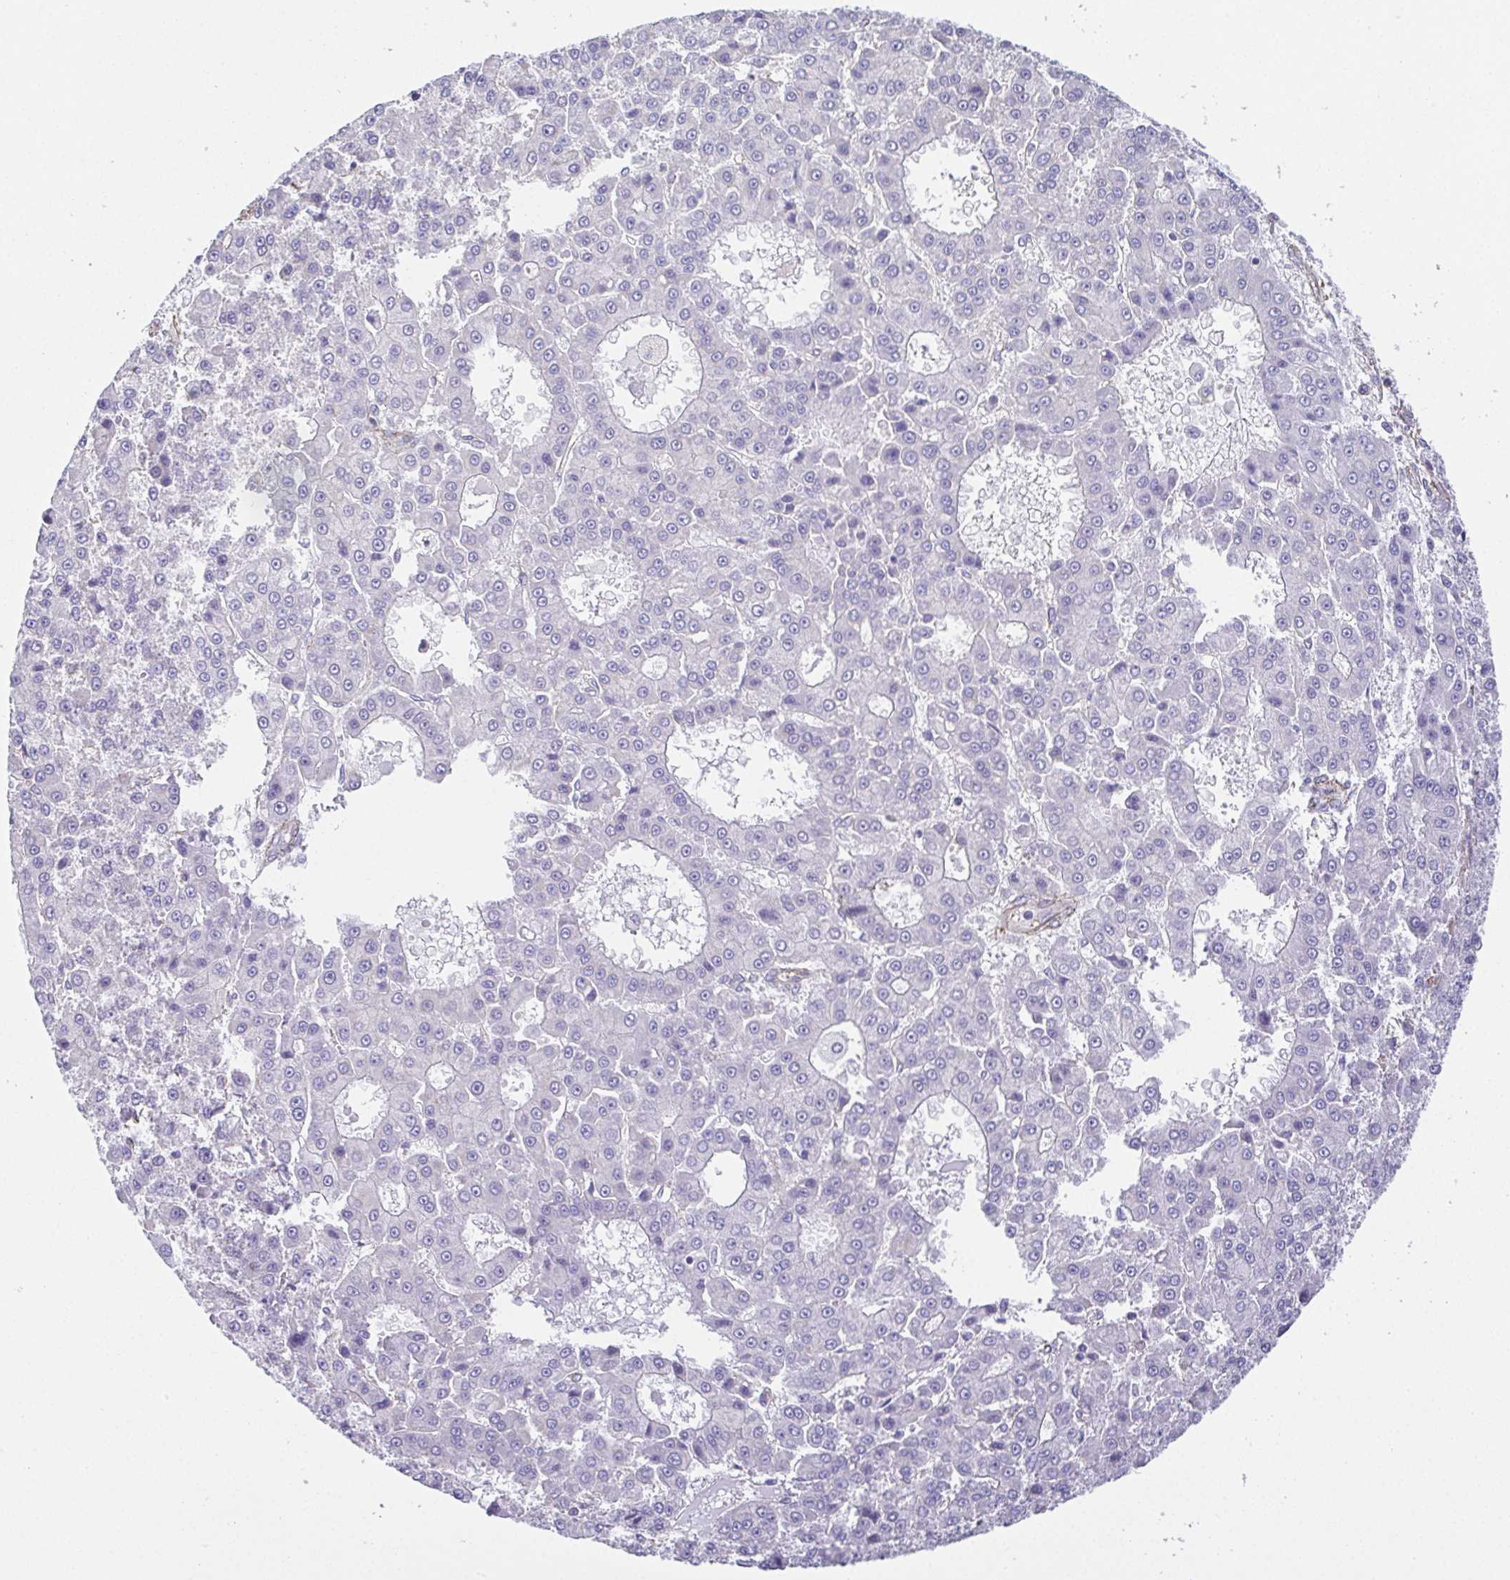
{"staining": {"intensity": "negative", "quantity": "none", "location": "none"}, "tissue": "liver cancer", "cell_type": "Tumor cells", "image_type": "cancer", "snomed": [{"axis": "morphology", "description": "Carcinoma, Hepatocellular, NOS"}, {"axis": "topography", "description": "Liver"}], "caption": "Tumor cells show no significant staining in liver cancer. Brightfield microscopy of immunohistochemistry stained with DAB (3,3'-diaminobenzidine) (brown) and hematoxylin (blue), captured at high magnification.", "gene": "MYL6", "patient": {"sex": "male", "age": 70}}